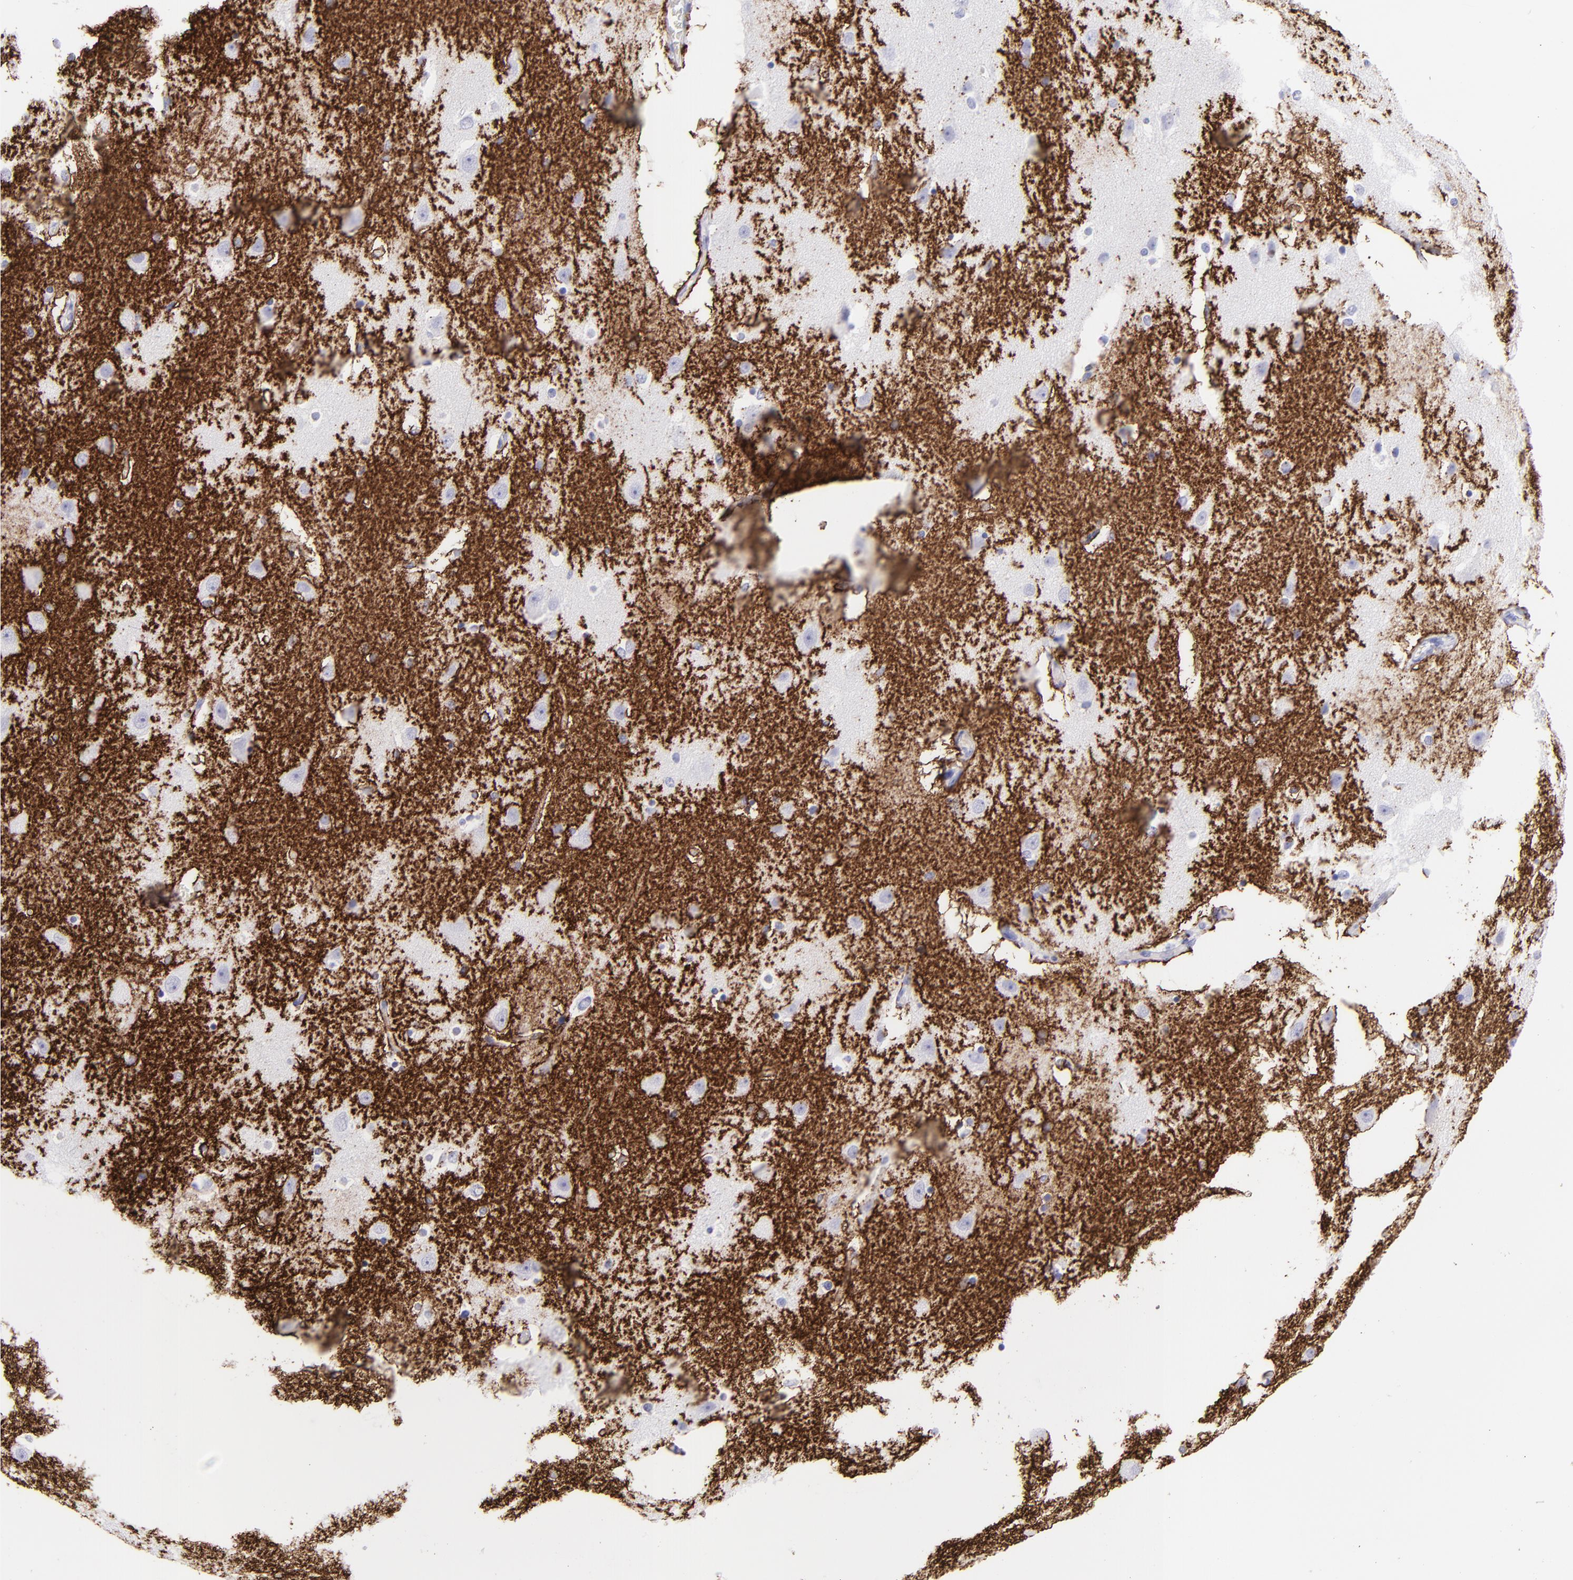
{"staining": {"intensity": "strong", "quantity": "<25%", "location": "cytoplasmic/membranous"}, "tissue": "caudate", "cell_type": "Glial cells", "image_type": "normal", "snomed": [{"axis": "morphology", "description": "Normal tissue, NOS"}, {"axis": "topography", "description": "Lateral ventricle wall"}], "caption": "This micrograph shows immunohistochemistry staining of normal caudate, with medium strong cytoplasmic/membranous staining in approximately <25% of glial cells.", "gene": "SLC1A2", "patient": {"sex": "female", "age": 54}}